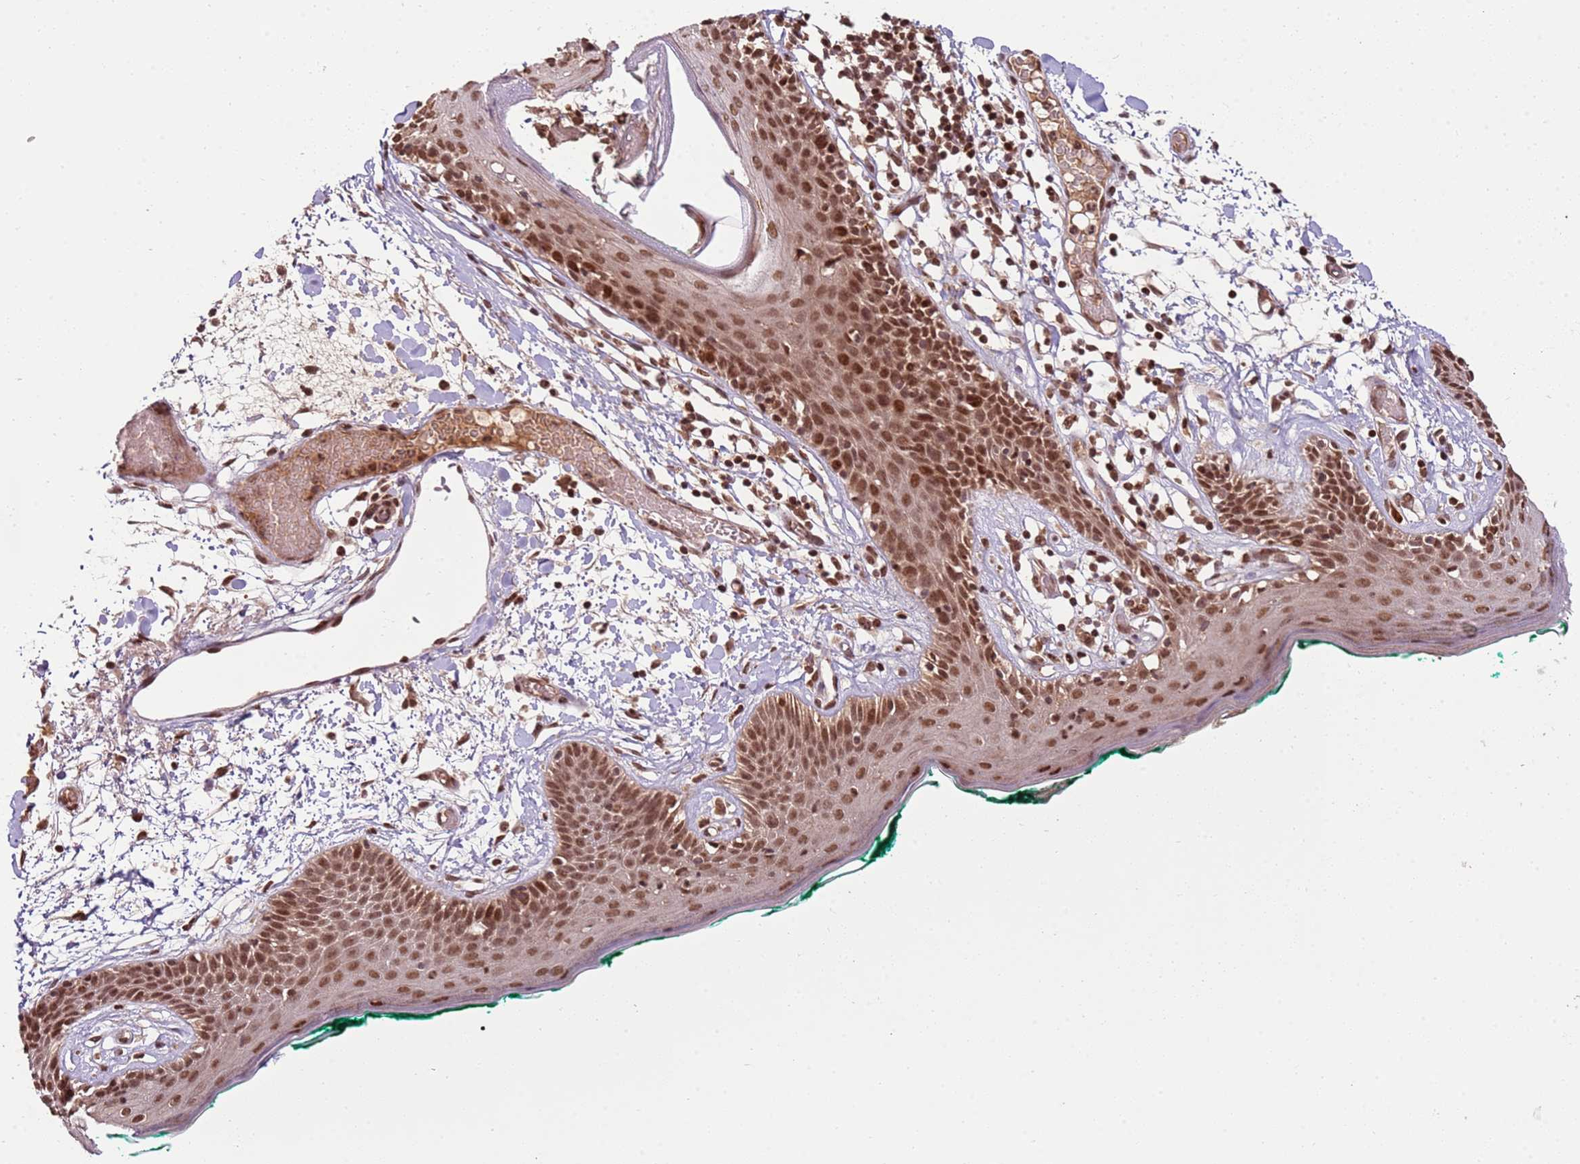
{"staining": {"intensity": "moderate", "quantity": ">75%", "location": "nuclear"}, "tissue": "skin", "cell_type": "Fibroblasts", "image_type": "normal", "snomed": [{"axis": "morphology", "description": "Normal tissue, NOS"}, {"axis": "topography", "description": "Skin"}], "caption": "A brown stain shows moderate nuclear expression of a protein in fibroblasts of benign human skin.", "gene": "ZBTB12", "patient": {"sex": "male", "age": 79}}